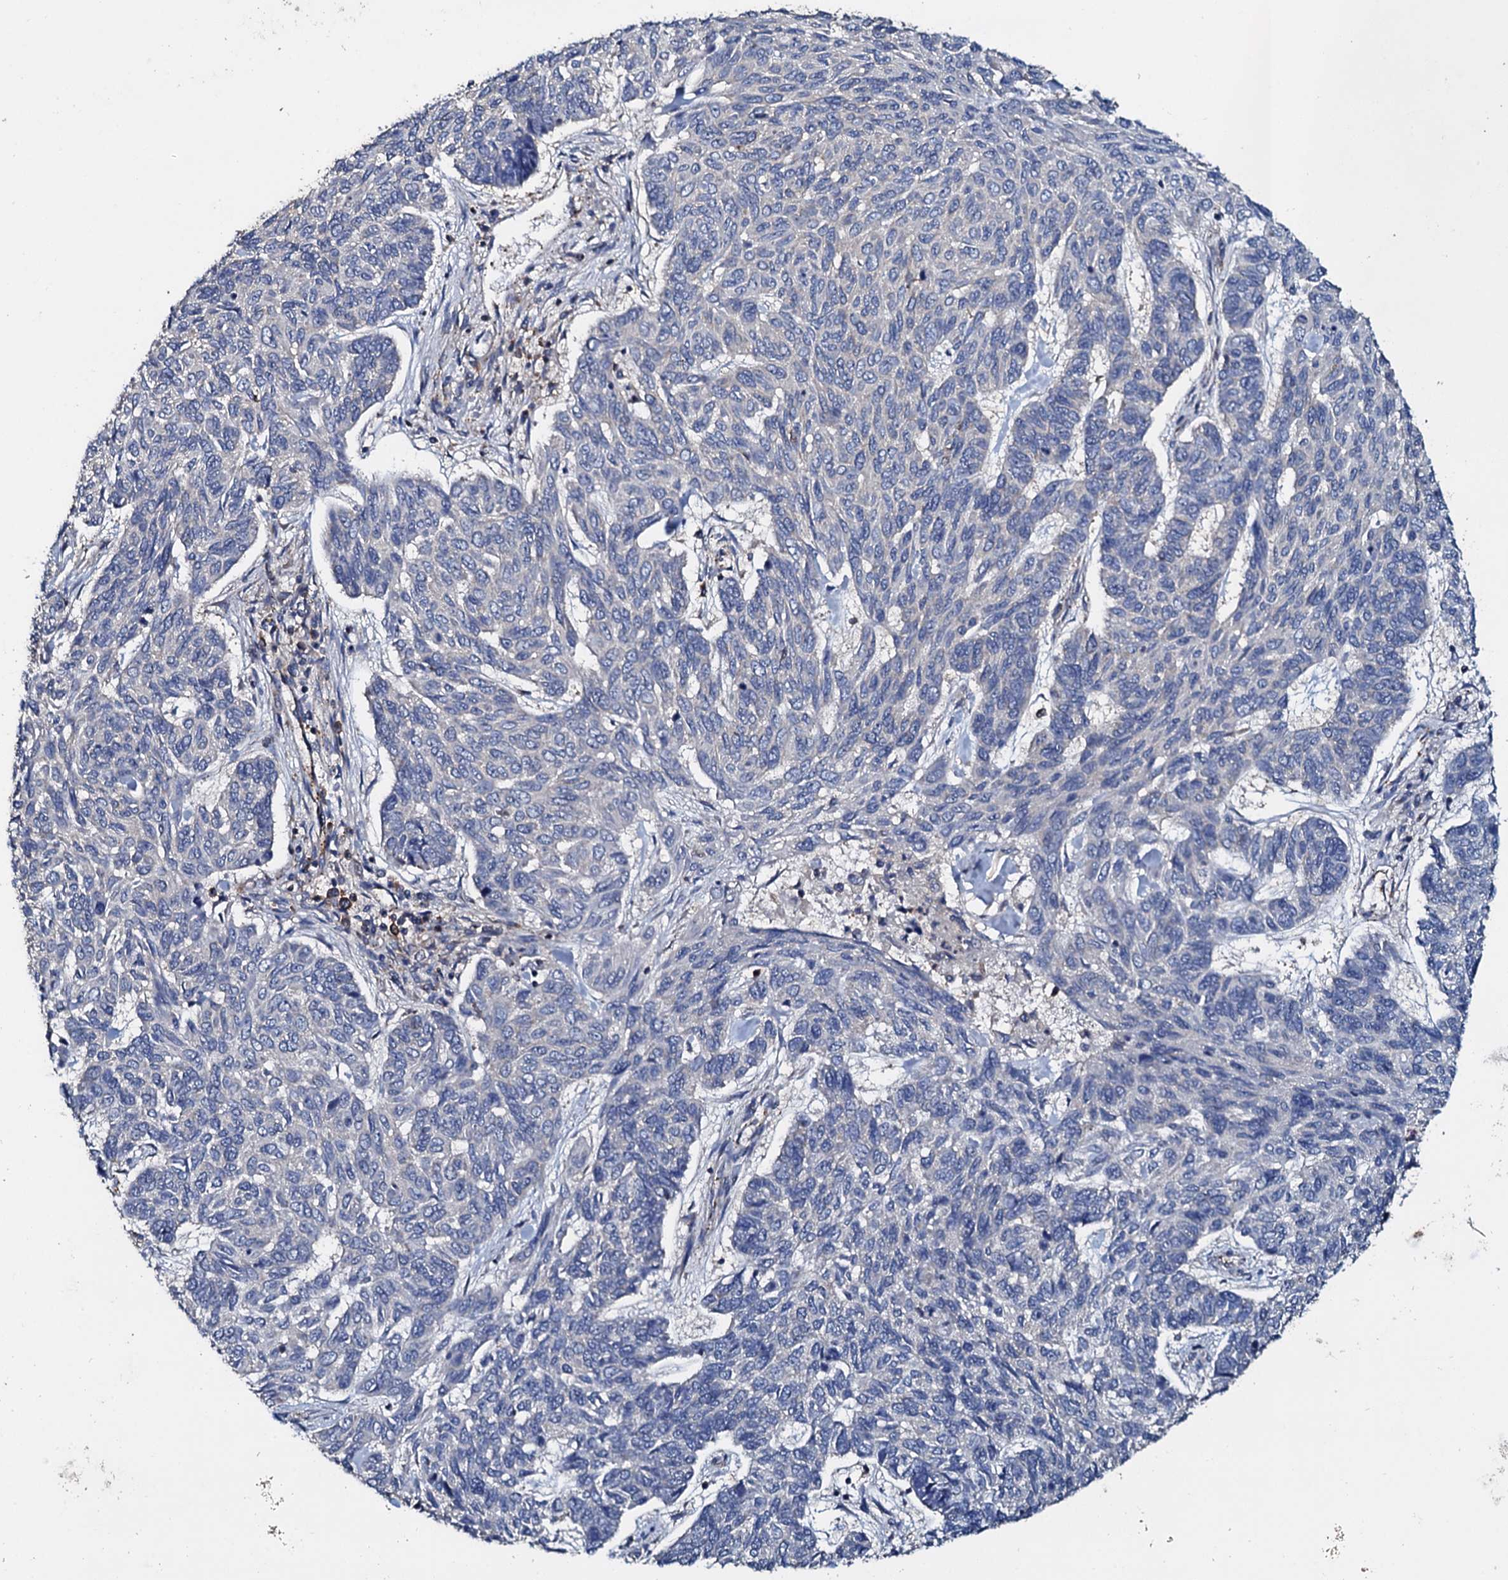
{"staining": {"intensity": "negative", "quantity": "none", "location": "none"}, "tissue": "skin cancer", "cell_type": "Tumor cells", "image_type": "cancer", "snomed": [{"axis": "morphology", "description": "Basal cell carcinoma"}, {"axis": "topography", "description": "Skin"}], "caption": "Immunohistochemical staining of human skin cancer shows no significant expression in tumor cells.", "gene": "GRK2", "patient": {"sex": "female", "age": 65}}